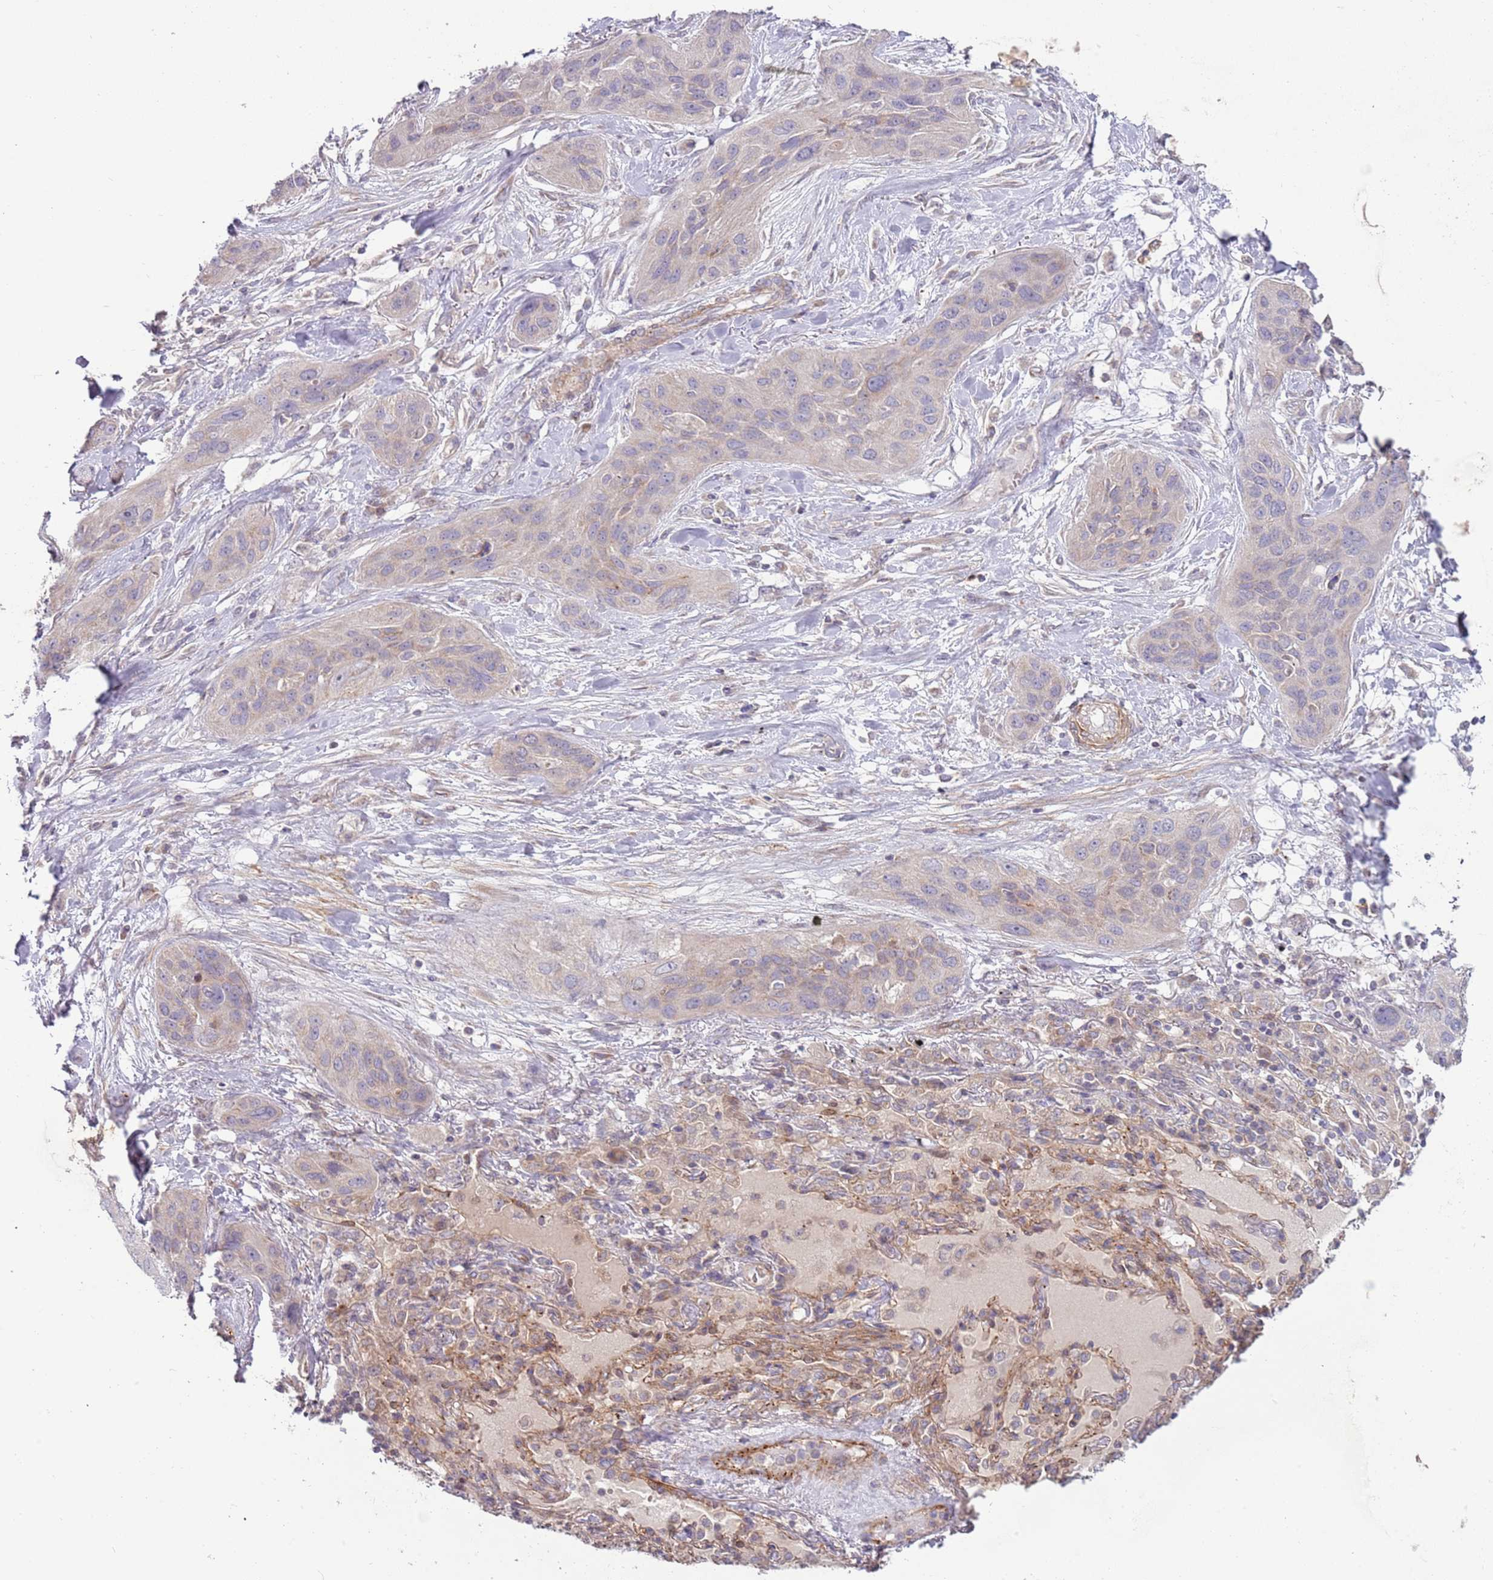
{"staining": {"intensity": "weak", "quantity": "<25%", "location": "cytoplasmic/membranous"}, "tissue": "lung cancer", "cell_type": "Tumor cells", "image_type": "cancer", "snomed": [{"axis": "morphology", "description": "Squamous cell carcinoma, NOS"}, {"axis": "topography", "description": "Lung"}], "caption": "Immunohistochemical staining of human lung cancer (squamous cell carcinoma) demonstrates no significant staining in tumor cells. (DAB (3,3'-diaminobenzidine) immunohistochemistry, high magnification).", "gene": "DTD2", "patient": {"sex": "female", "age": 70}}